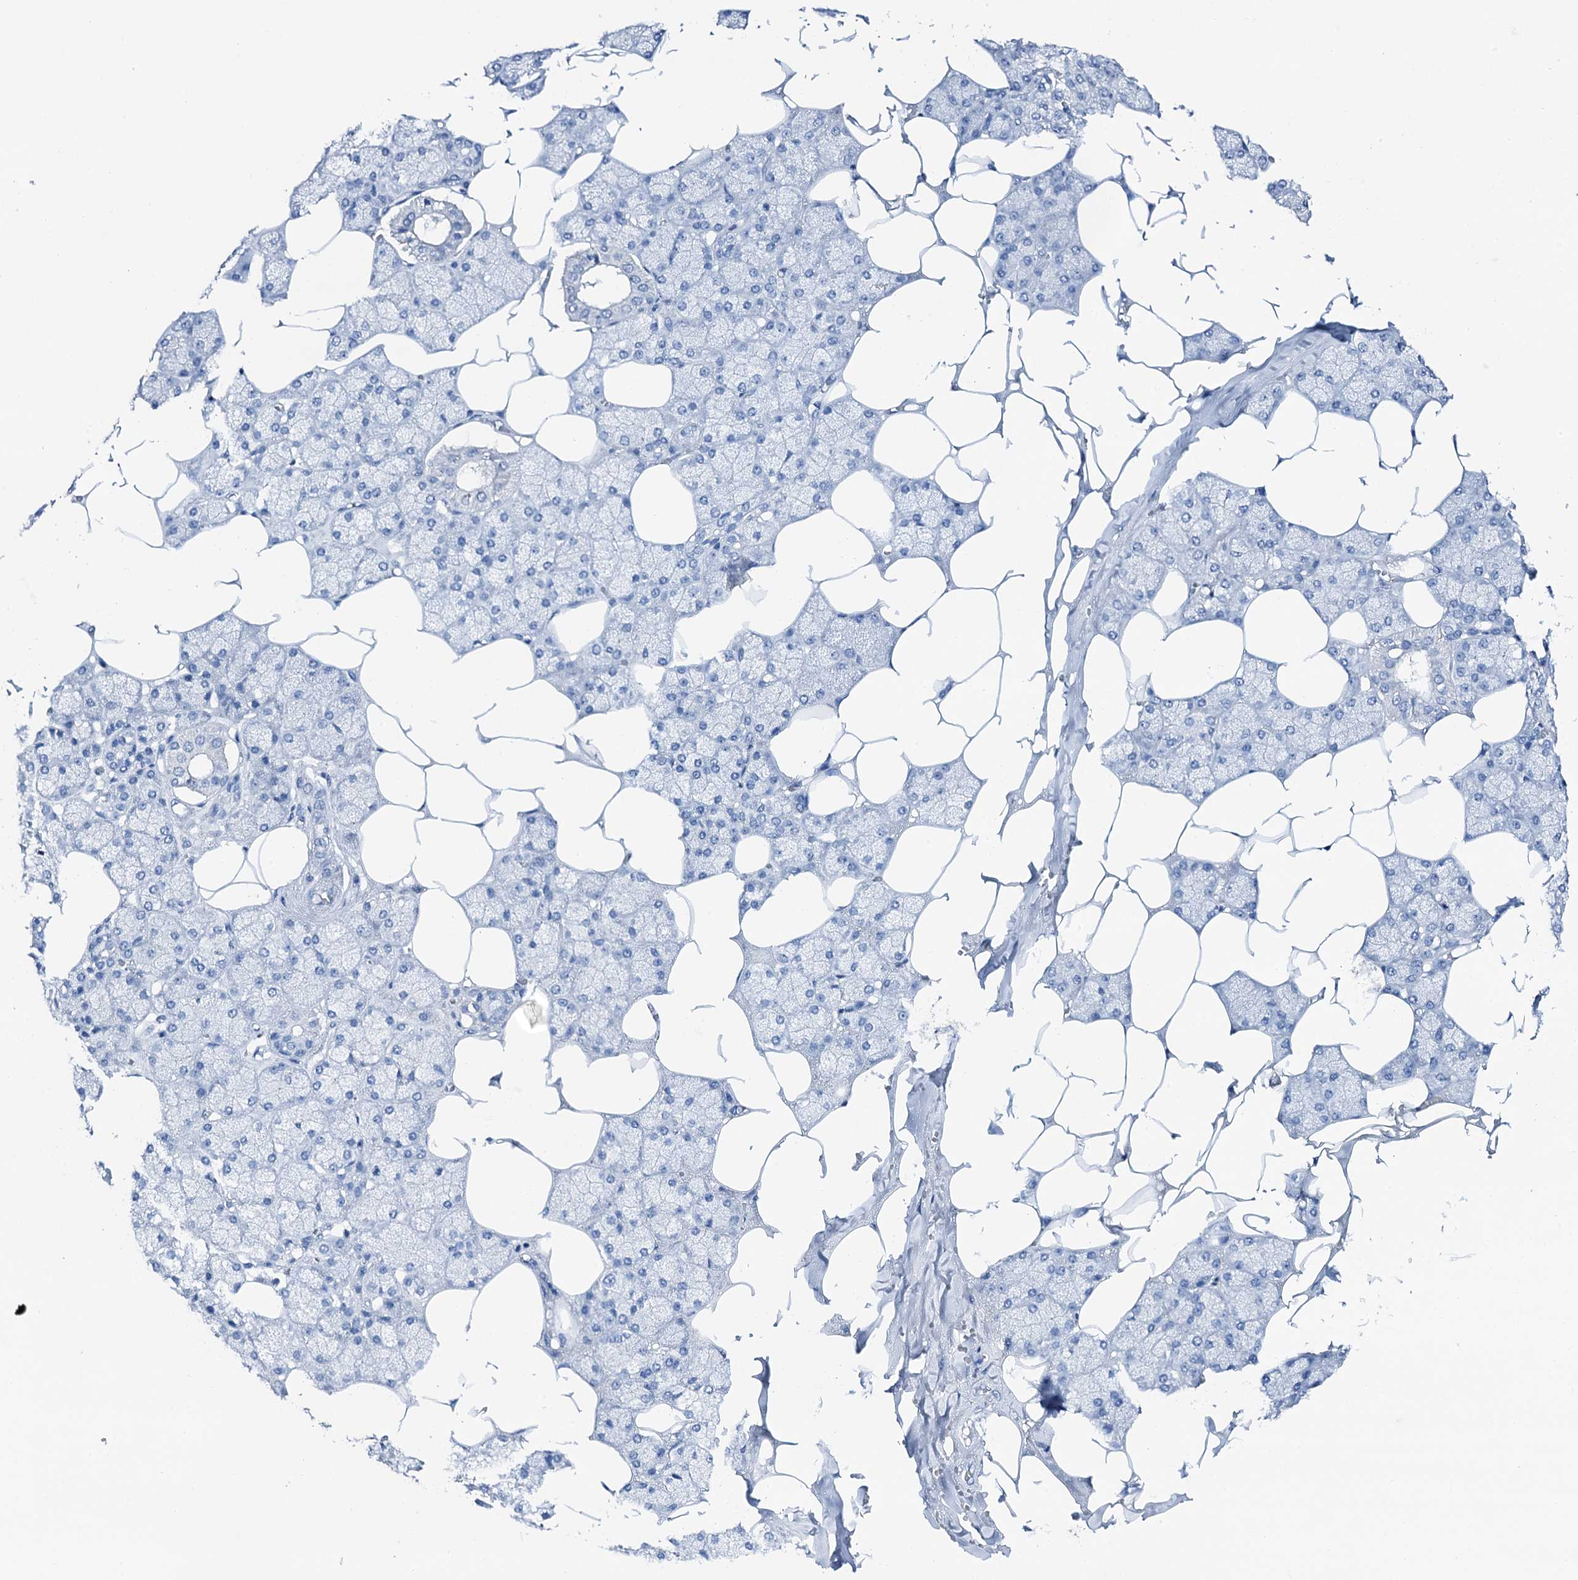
{"staining": {"intensity": "negative", "quantity": "none", "location": "none"}, "tissue": "salivary gland", "cell_type": "Glandular cells", "image_type": "normal", "snomed": [{"axis": "morphology", "description": "Normal tissue, NOS"}, {"axis": "topography", "description": "Salivary gland"}], "caption": "The immunohistochemistry (IHC) photomicrograph has no significant expression in glandular cells of salivary gland.", "gene": "PTH", "patient": {"sex": "male", "age": 62}}